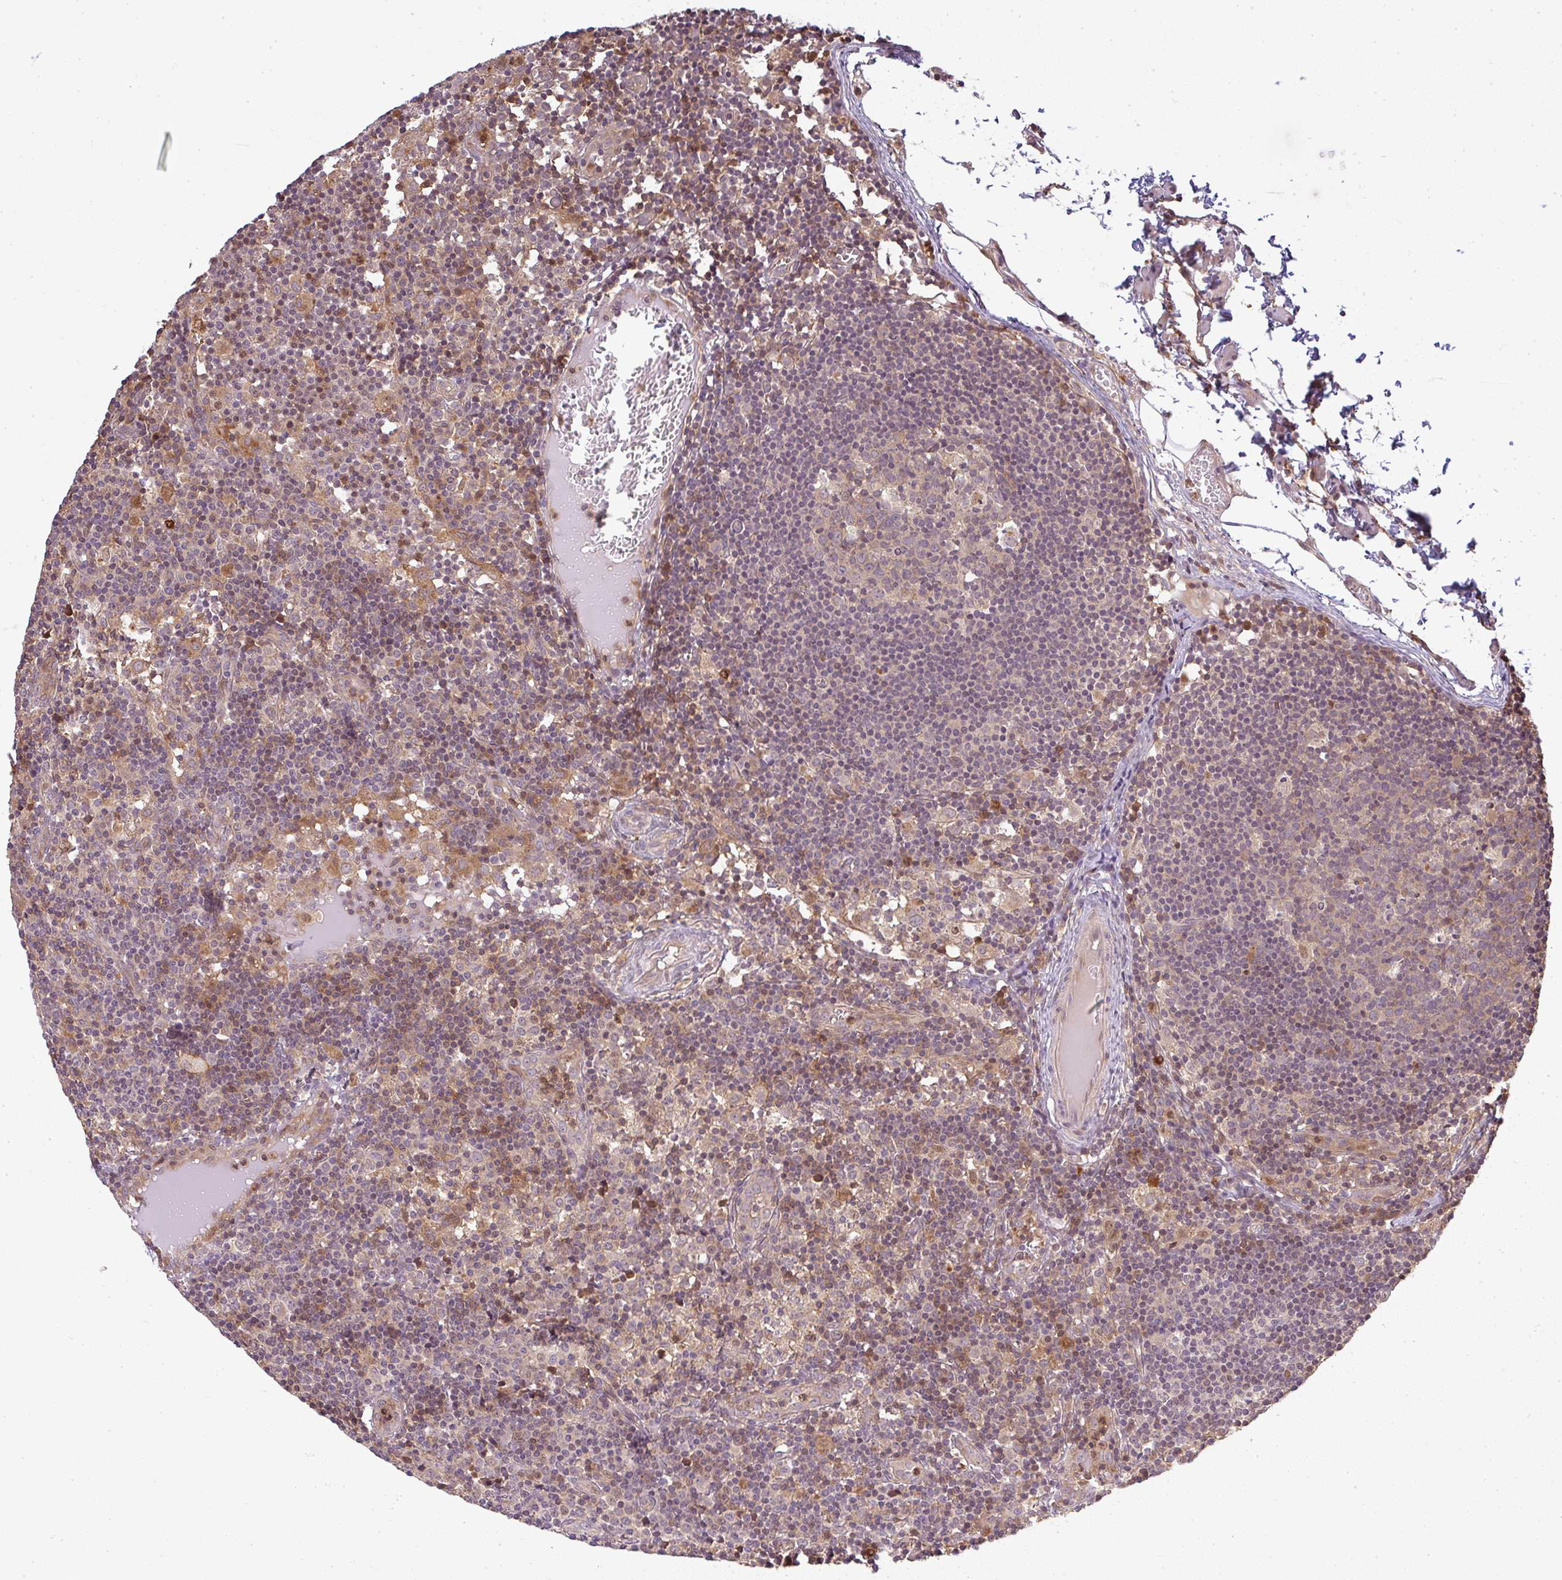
{"staining": {"intensity": "negative", "quantity": "none", "location": "none"}, "tissue": "lymph node", "cell_type": "Germinal center cells", "image_type": "normal", "snomed": [{"axis": "morphology", "description": "Normal tissue, NOS"}, {"axis": "topography", "description": "Lymph node"}], "caption": "DAB (3,3'-diaminobenzidine) immunohistochemical staining of unremarkable lymph node exhibits no significant staining in germinal center cells.", "gene": "FAM153A", "patient": {"sex": "female", "age": 45}}